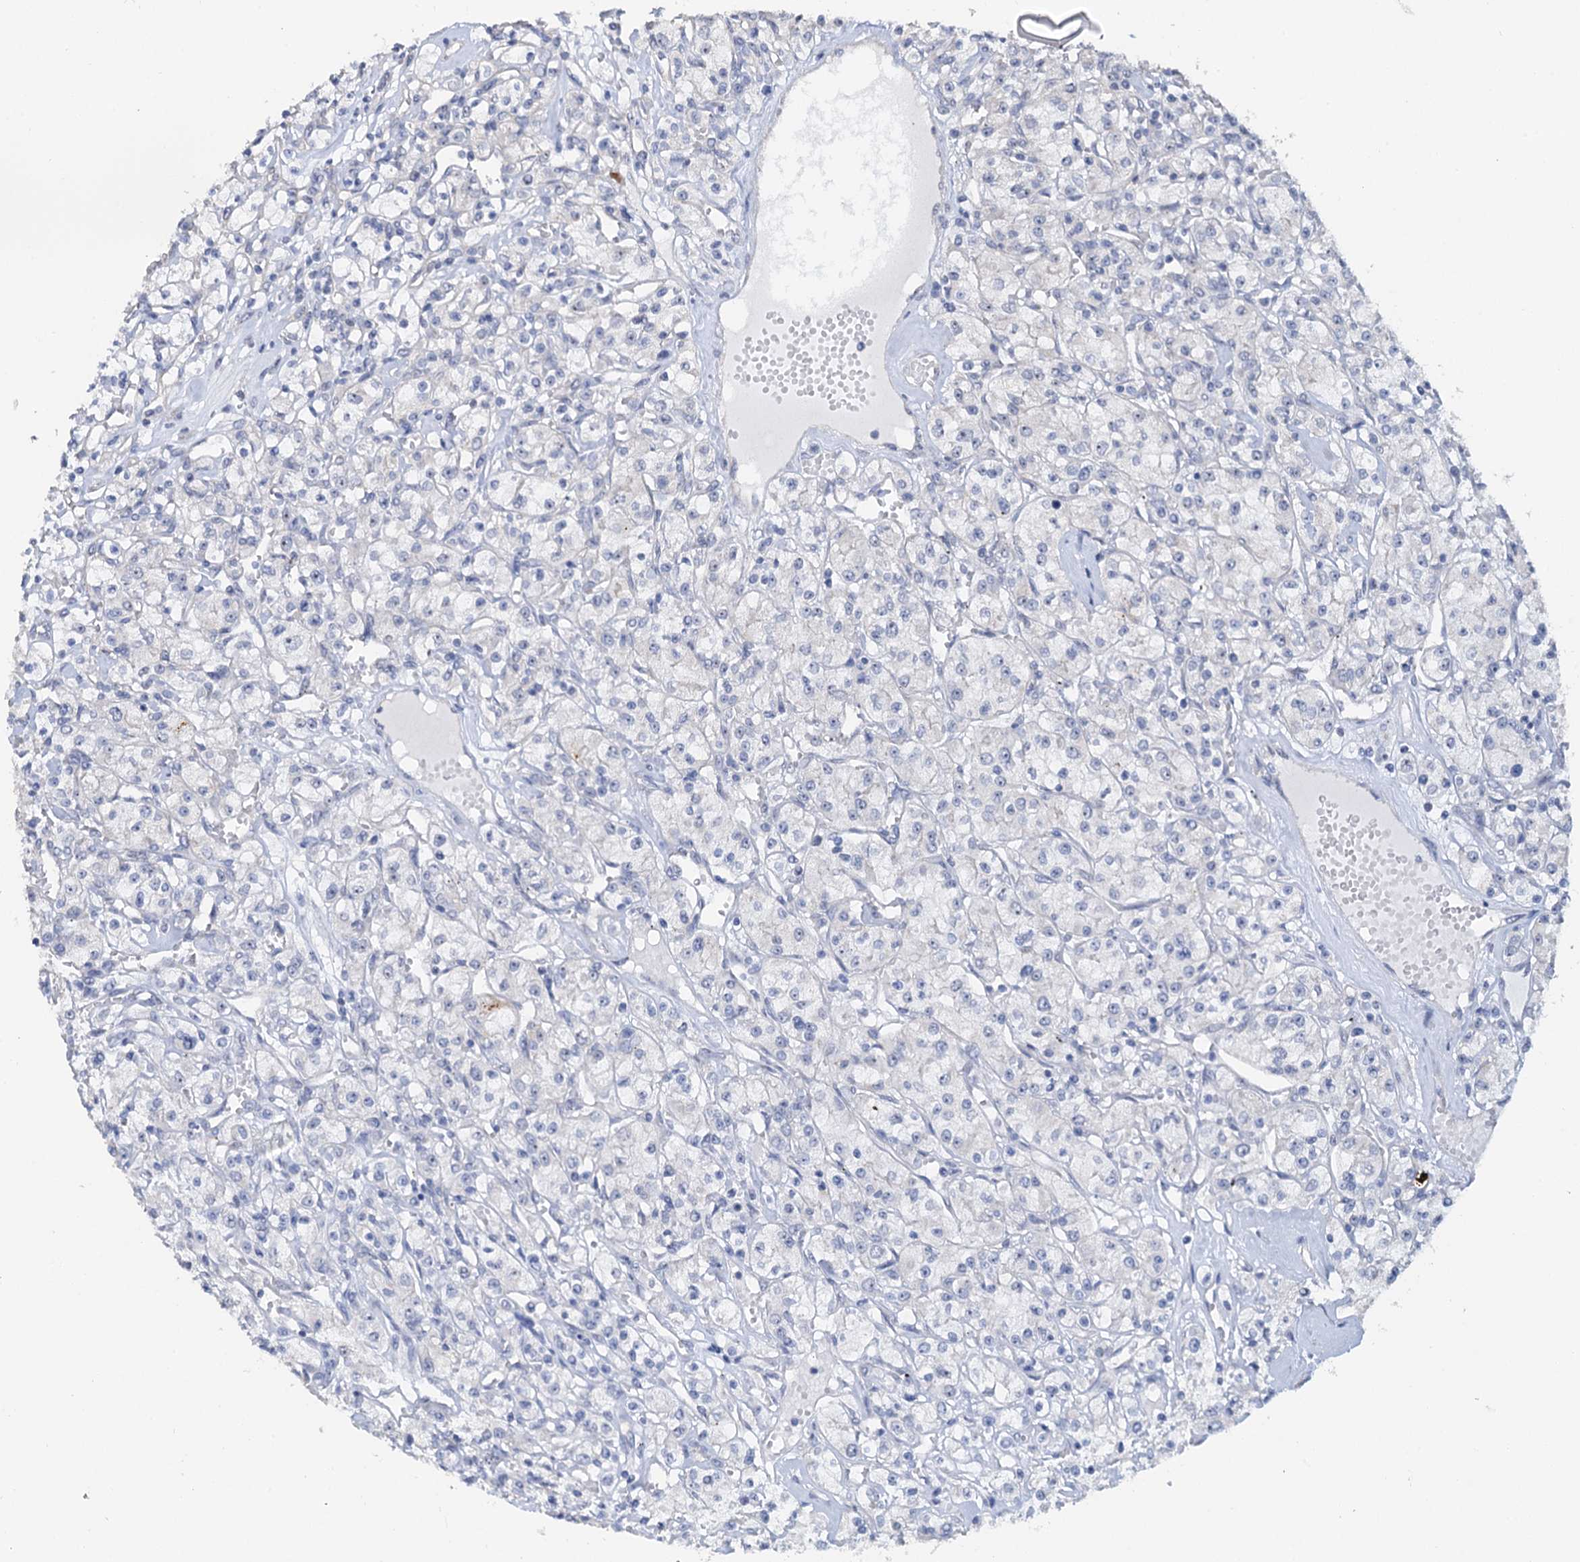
{"staining": {"intensity": "negative", "quantity": "none", "location": "none"}, "tissue": "renal cancer", "cell_type": "Tumor cells", "image_type": "cancer", "snomed": [{"axis": "morphology", "description": "Adenocarcinoma, NOS"}, {"axis": "topography", "description": "Kidney"}], "caption": "The immunohistochemistry (IHC) micrograph has no significant staining in tumor cells of renal adenocarcinoma tissue.", "gene": "C2CD3", "patient": {"sex": "female", "age": 59}}